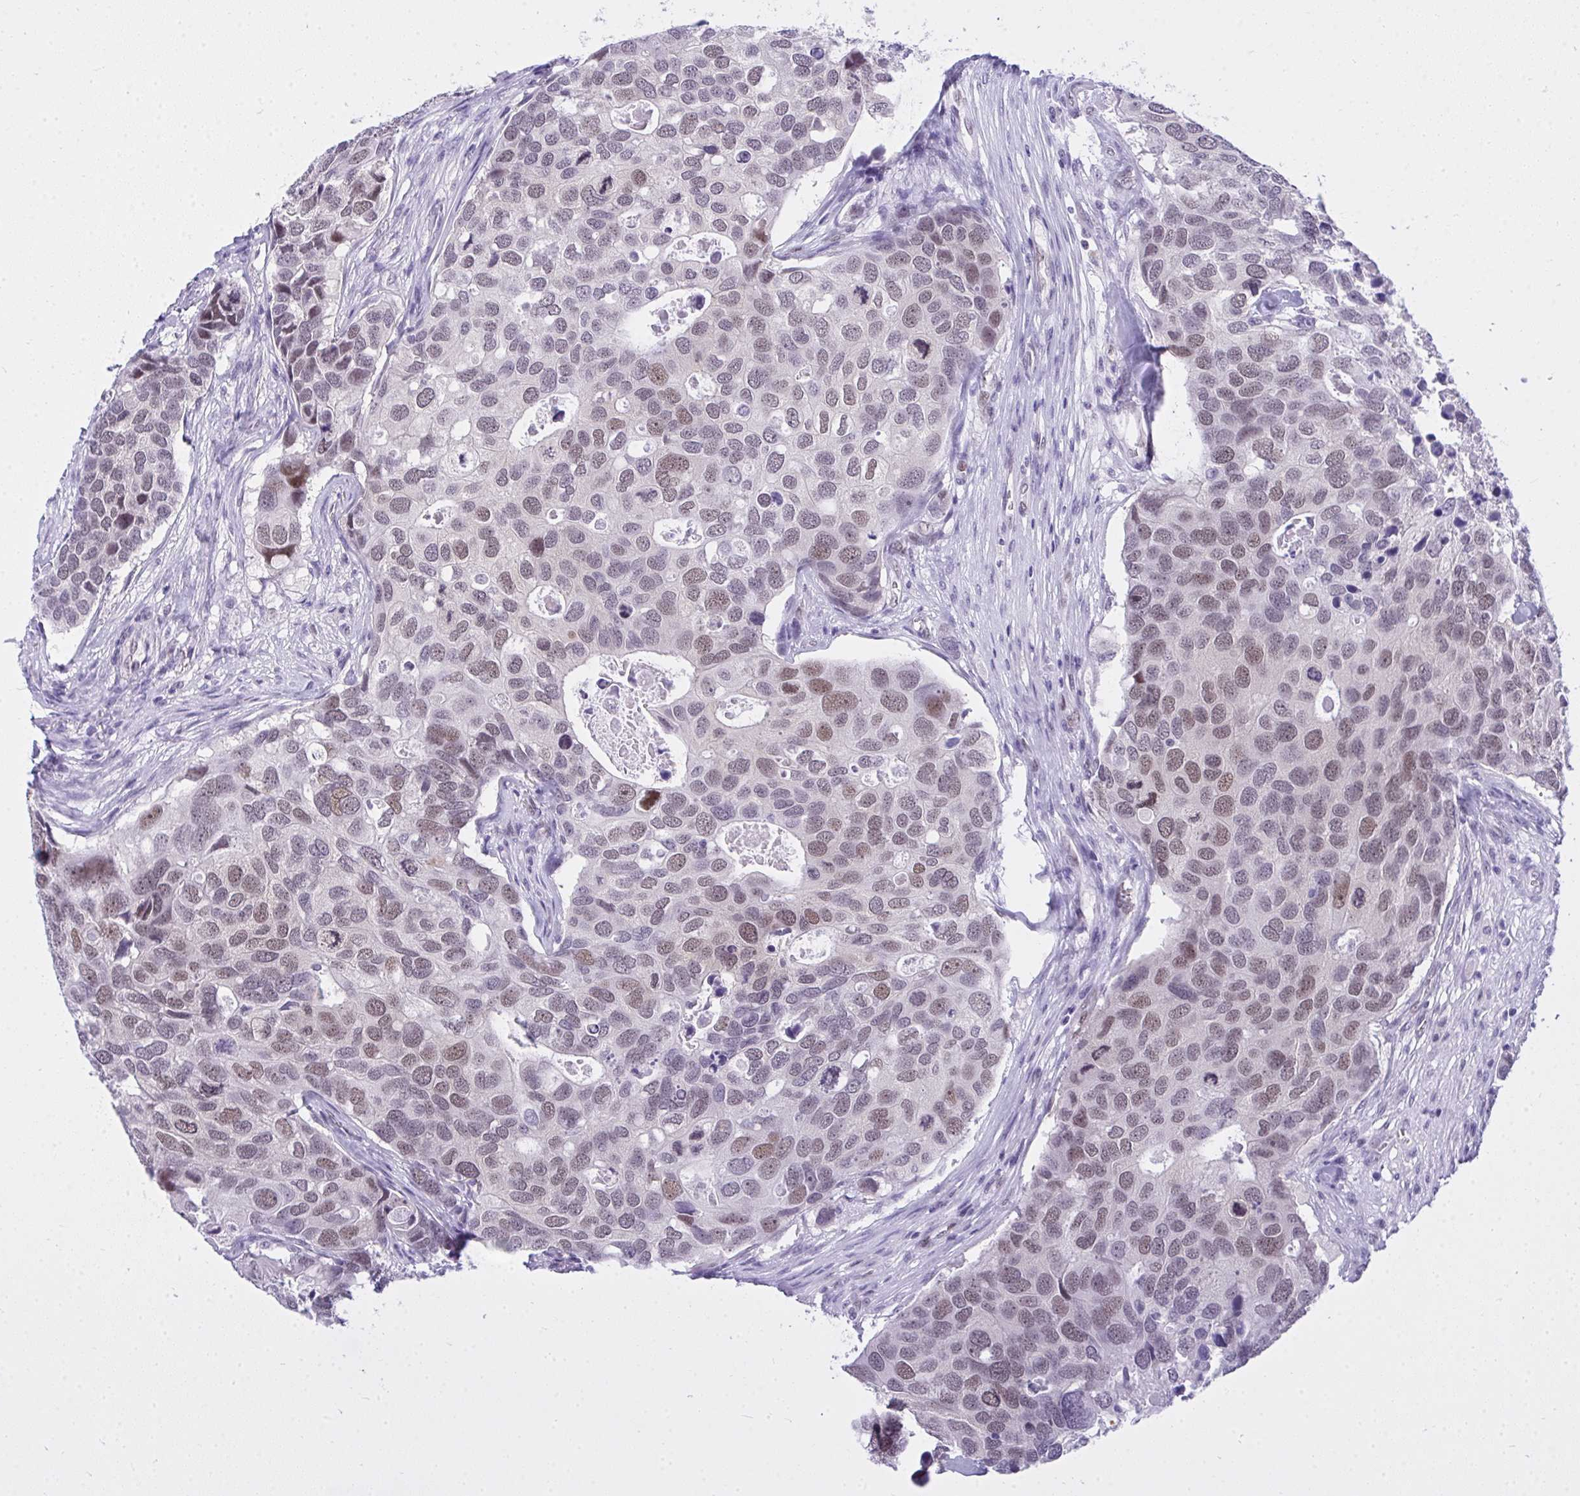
{"staining": {"intensity": "weak", "quantity": "25%-75%", "location": "nuclear"}, "tissue": "breast cancer", "cell_type": "Tumor cells", "image_type": "cancer", "snomed": [{"axis": "morphology", "description": "Duct carcinoma"}, {"axis": "topography", "description": "Breast"}], "caption": "Immunohistochemical staining of breast cancer displays weak nuclear protein expression in about 25%-75% of tumor cells.", "gene": "TEAD4", "patient": {"sex": "female", "age": 83}}